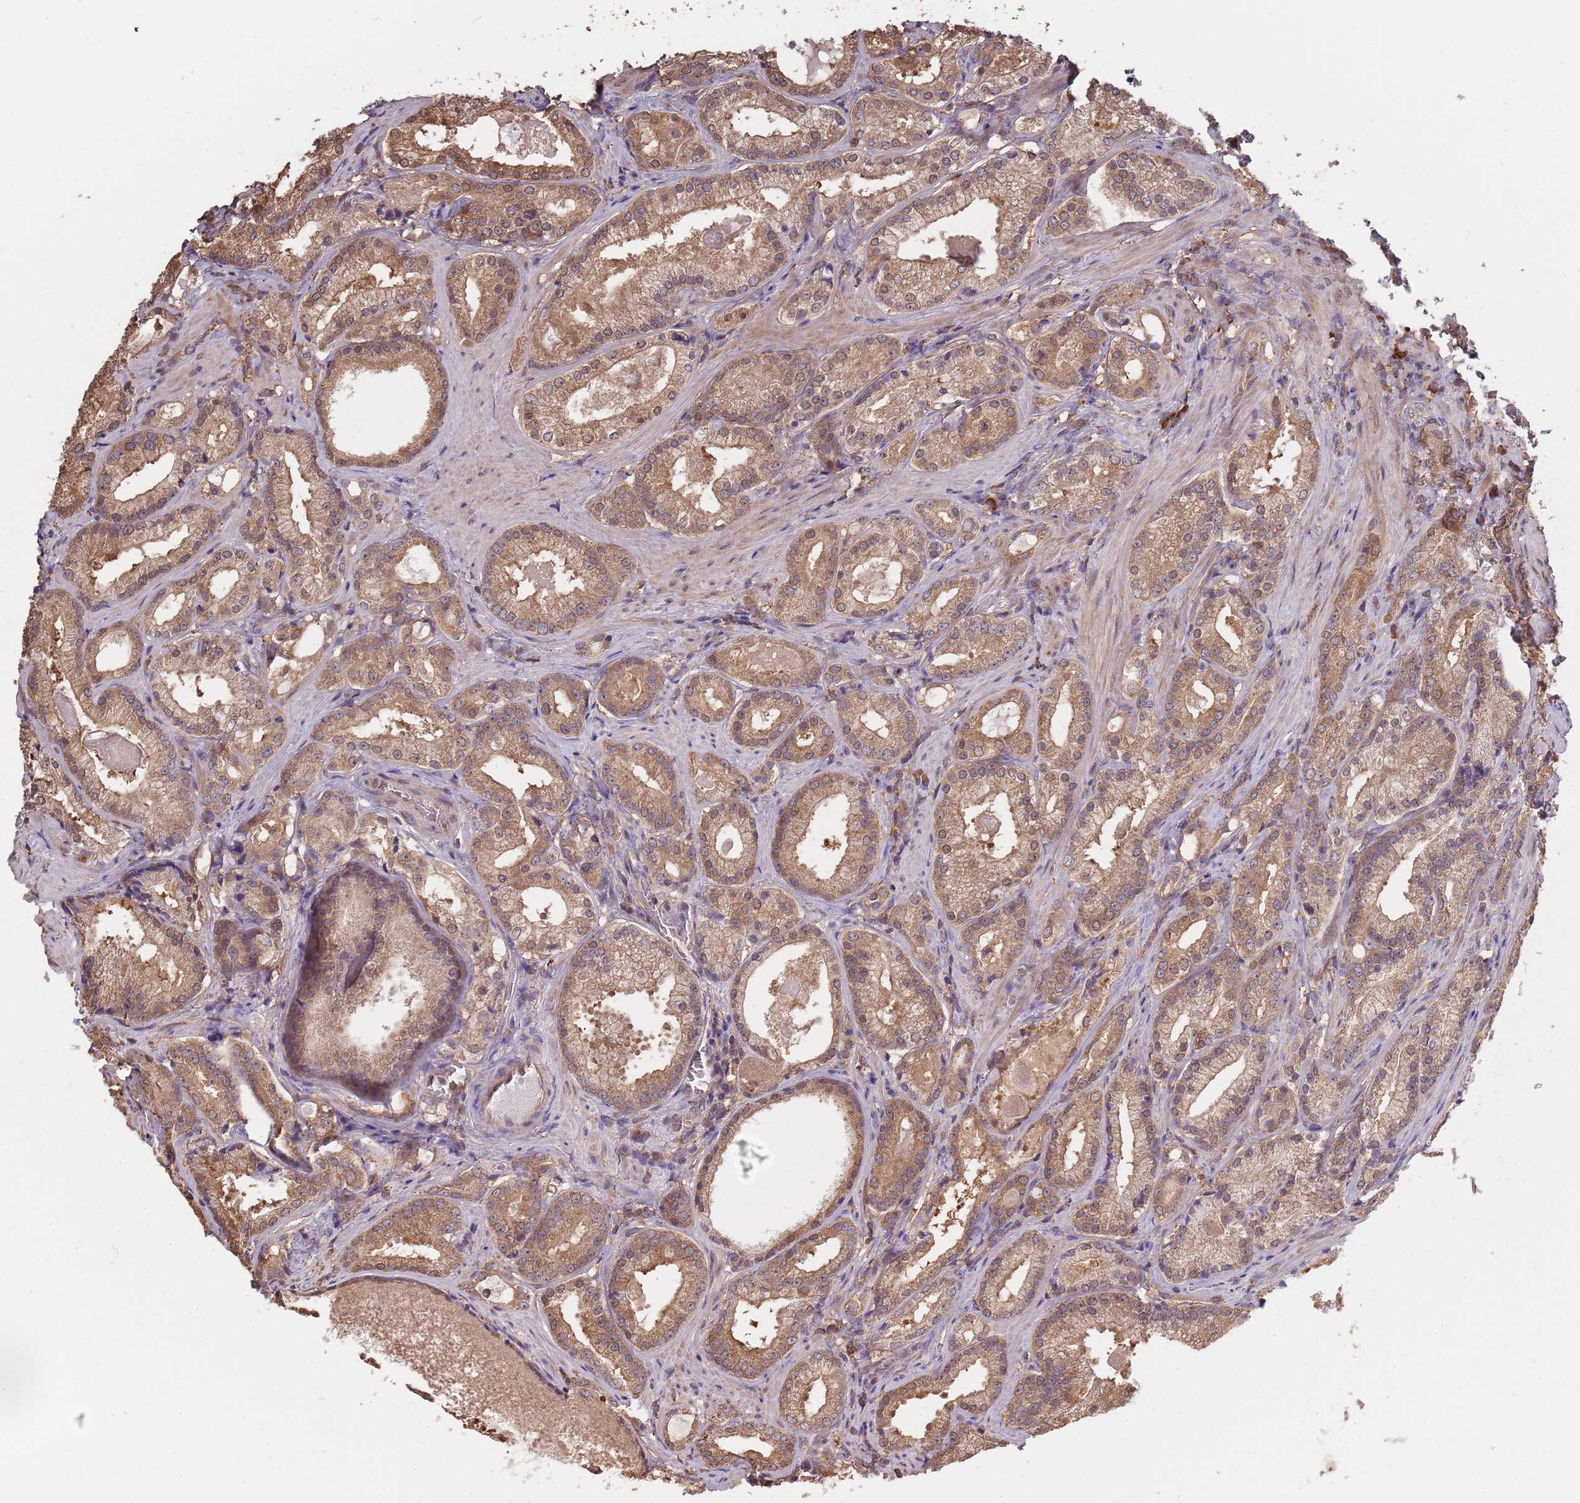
{"staining": {"intensity": "moderate", "quantity": ">75%", "location": "cytoplasmic/membranous"}, "tissue": "prostate cancer", "cell_type": "Tumor cells", "image_type": "cancer", "snomed": [{"axis": "morphology", "description": "Adenocarcinoma, Low grade"}, {"axis": "topography", "description": "Prostate"}], "caption": "Immunohistochemistry micrograph of human prostate low-grade adenocarcinoma stained for a protein (brown), which reveals medium levels of moderate cytoplasmic/membranous expression in approximately >75% of tumor cells.", "gene": "COG4", "patient": {"sex": "male", "age": 57}}